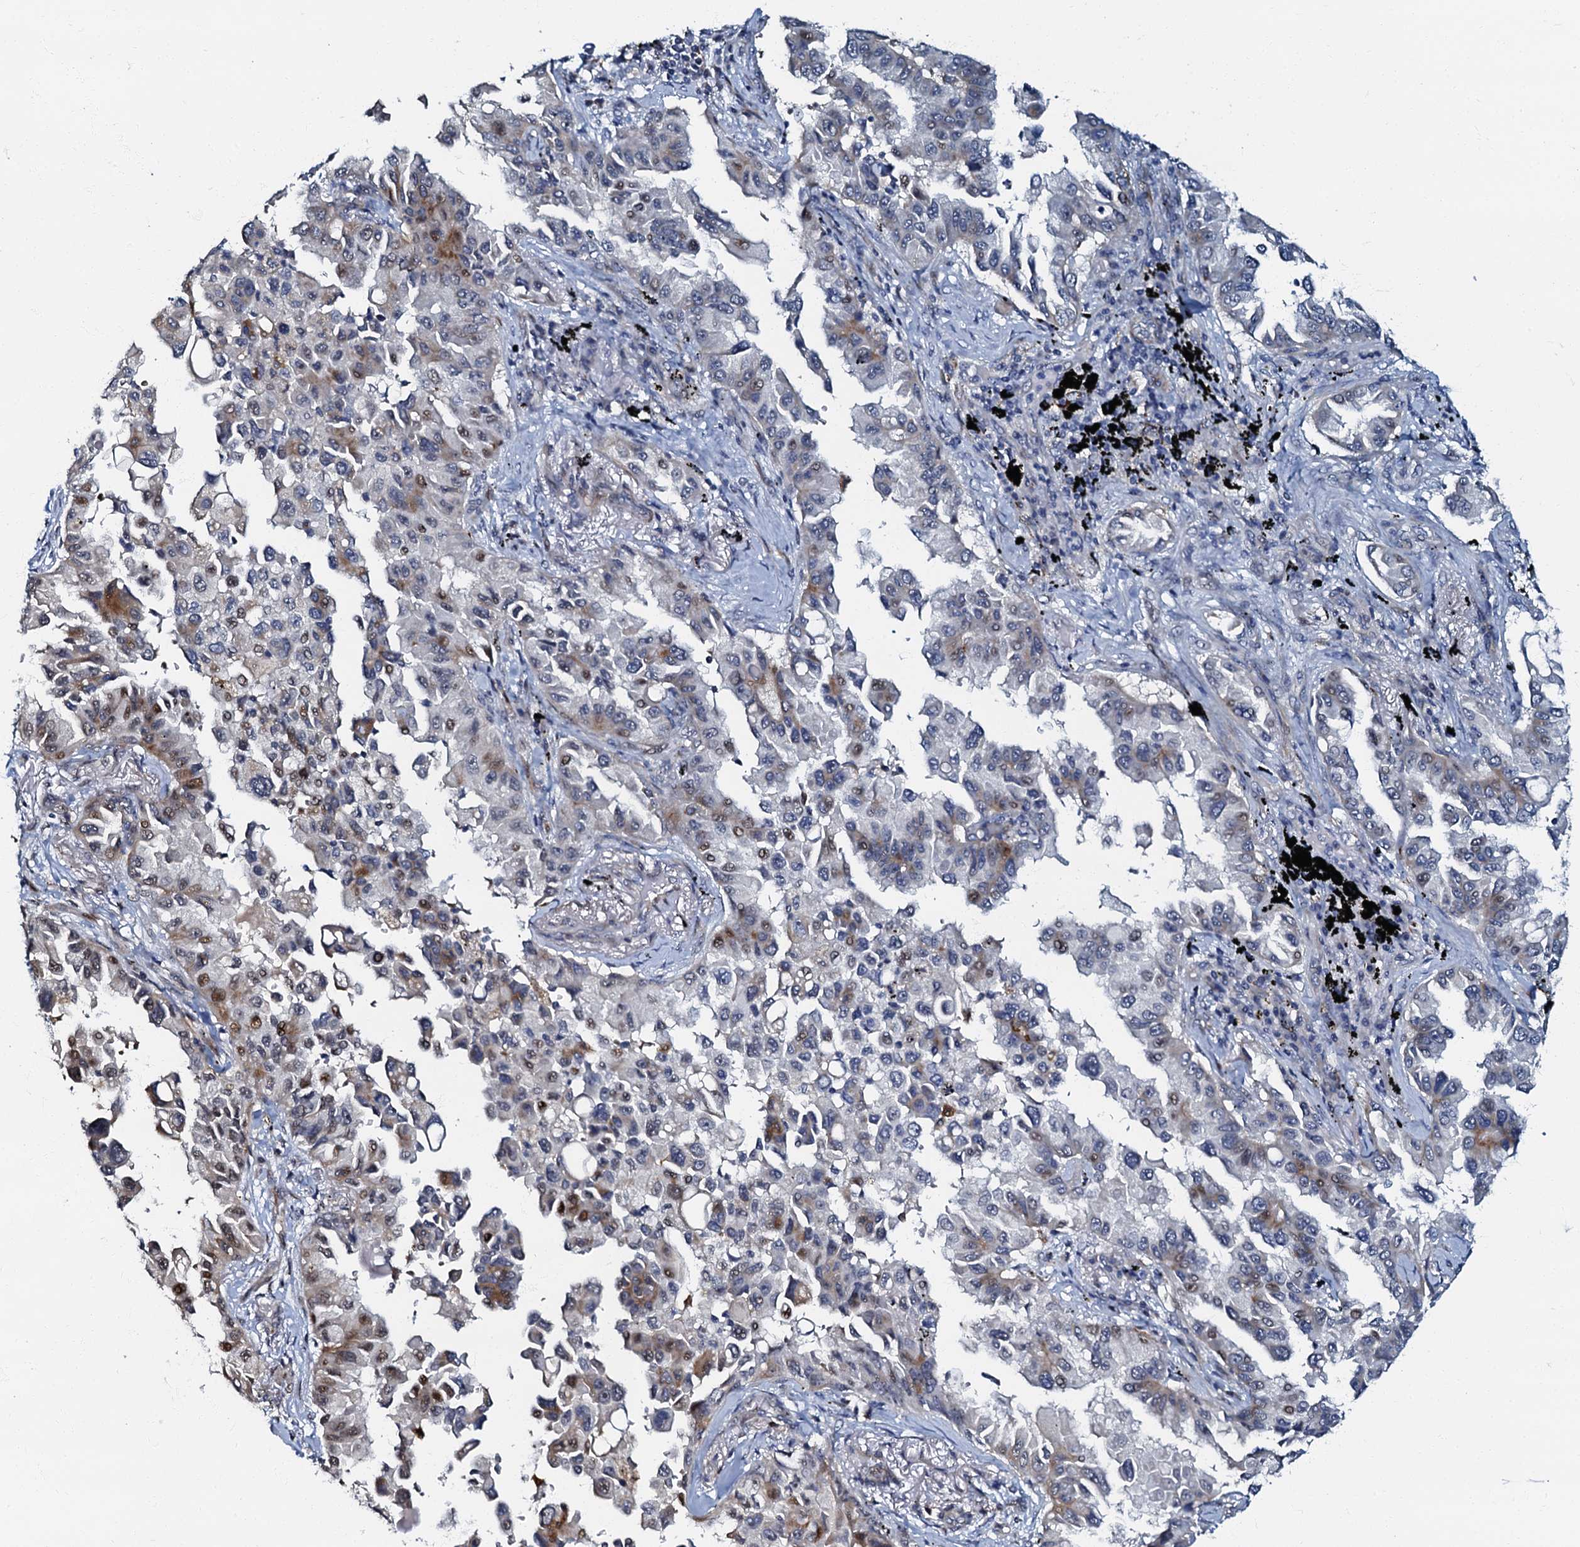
{"staining": {"intensity": "strong", "quantity": "25%-75%", "location": "nuclear"}, "tissue": "lung cancer", "cell_type": "Tumor cells", "image_type": "cancer", "snomed": [{"axis": "morphology", "description": "Adenocarcinoma, NOS"}, {"axis": "topography", "description": "Lung"}], "caption": "A high amount of strong nuclear staining is identified in about 25%-75% of tumor cells in lung cancer (adenocarcinoma) tissue.", "gene": "OLAH", "patient": {"sex": "female", "age": 67}}